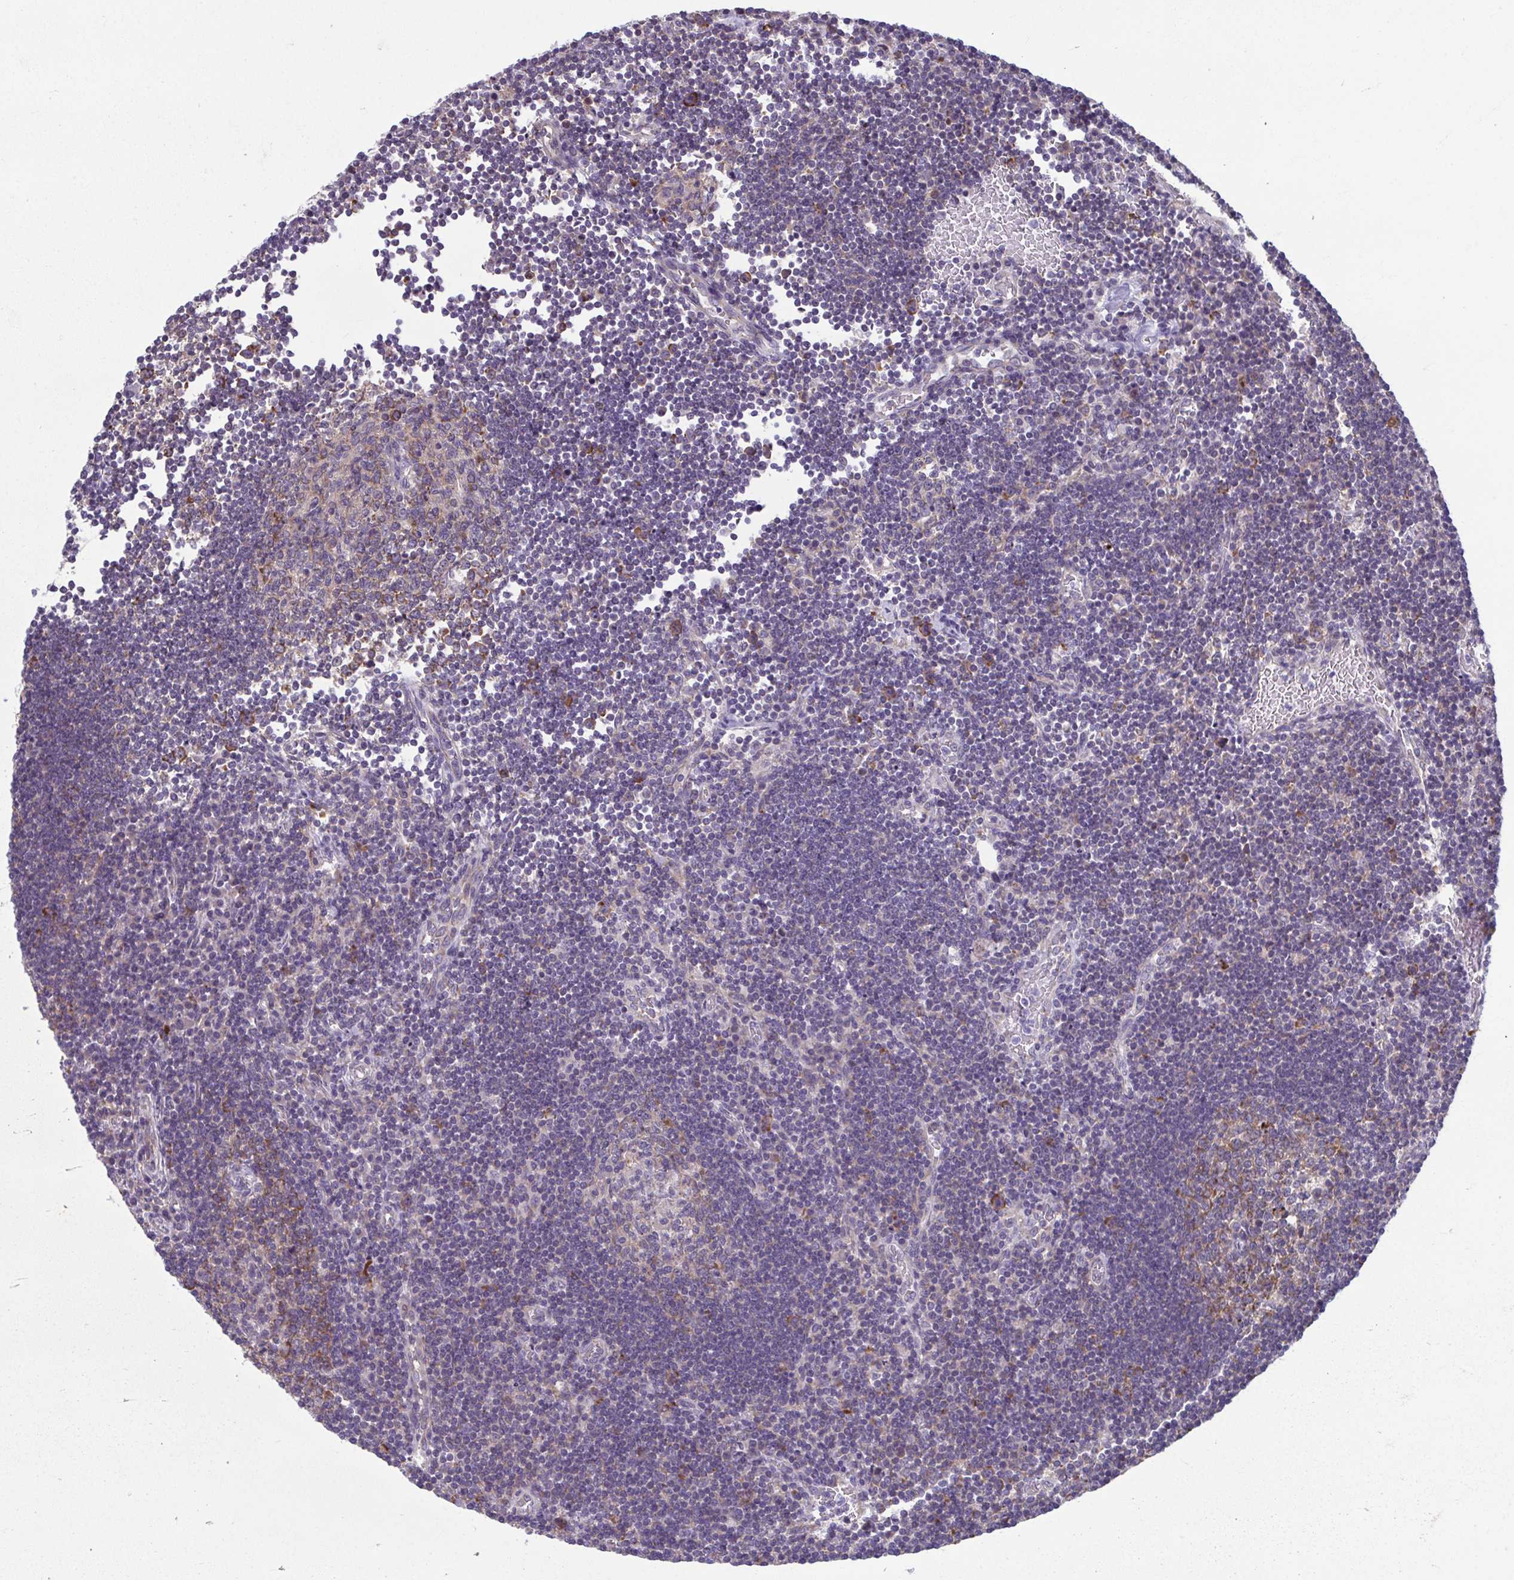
{"staining": {"intensity": "moderate", "quantity": "<25%", "location": "cytoplasmic/membranous"}, "tissue": "lymph node", "cell_type": "Germinal center cells", "image_type": "normal", "snomed": [{"axis": "morphology", "description": "Normal tissue, NOS"}, {"axis": "topography", "description": "Lymph node"}], "caption": "Lymph node stained for a protein (brown) reveals moderate cytoplasmic/membranous positive expression in approximately <25% of germinal center cells.", "gene": "TMEM108", "patient": {"sex": "male", "age": 67}}